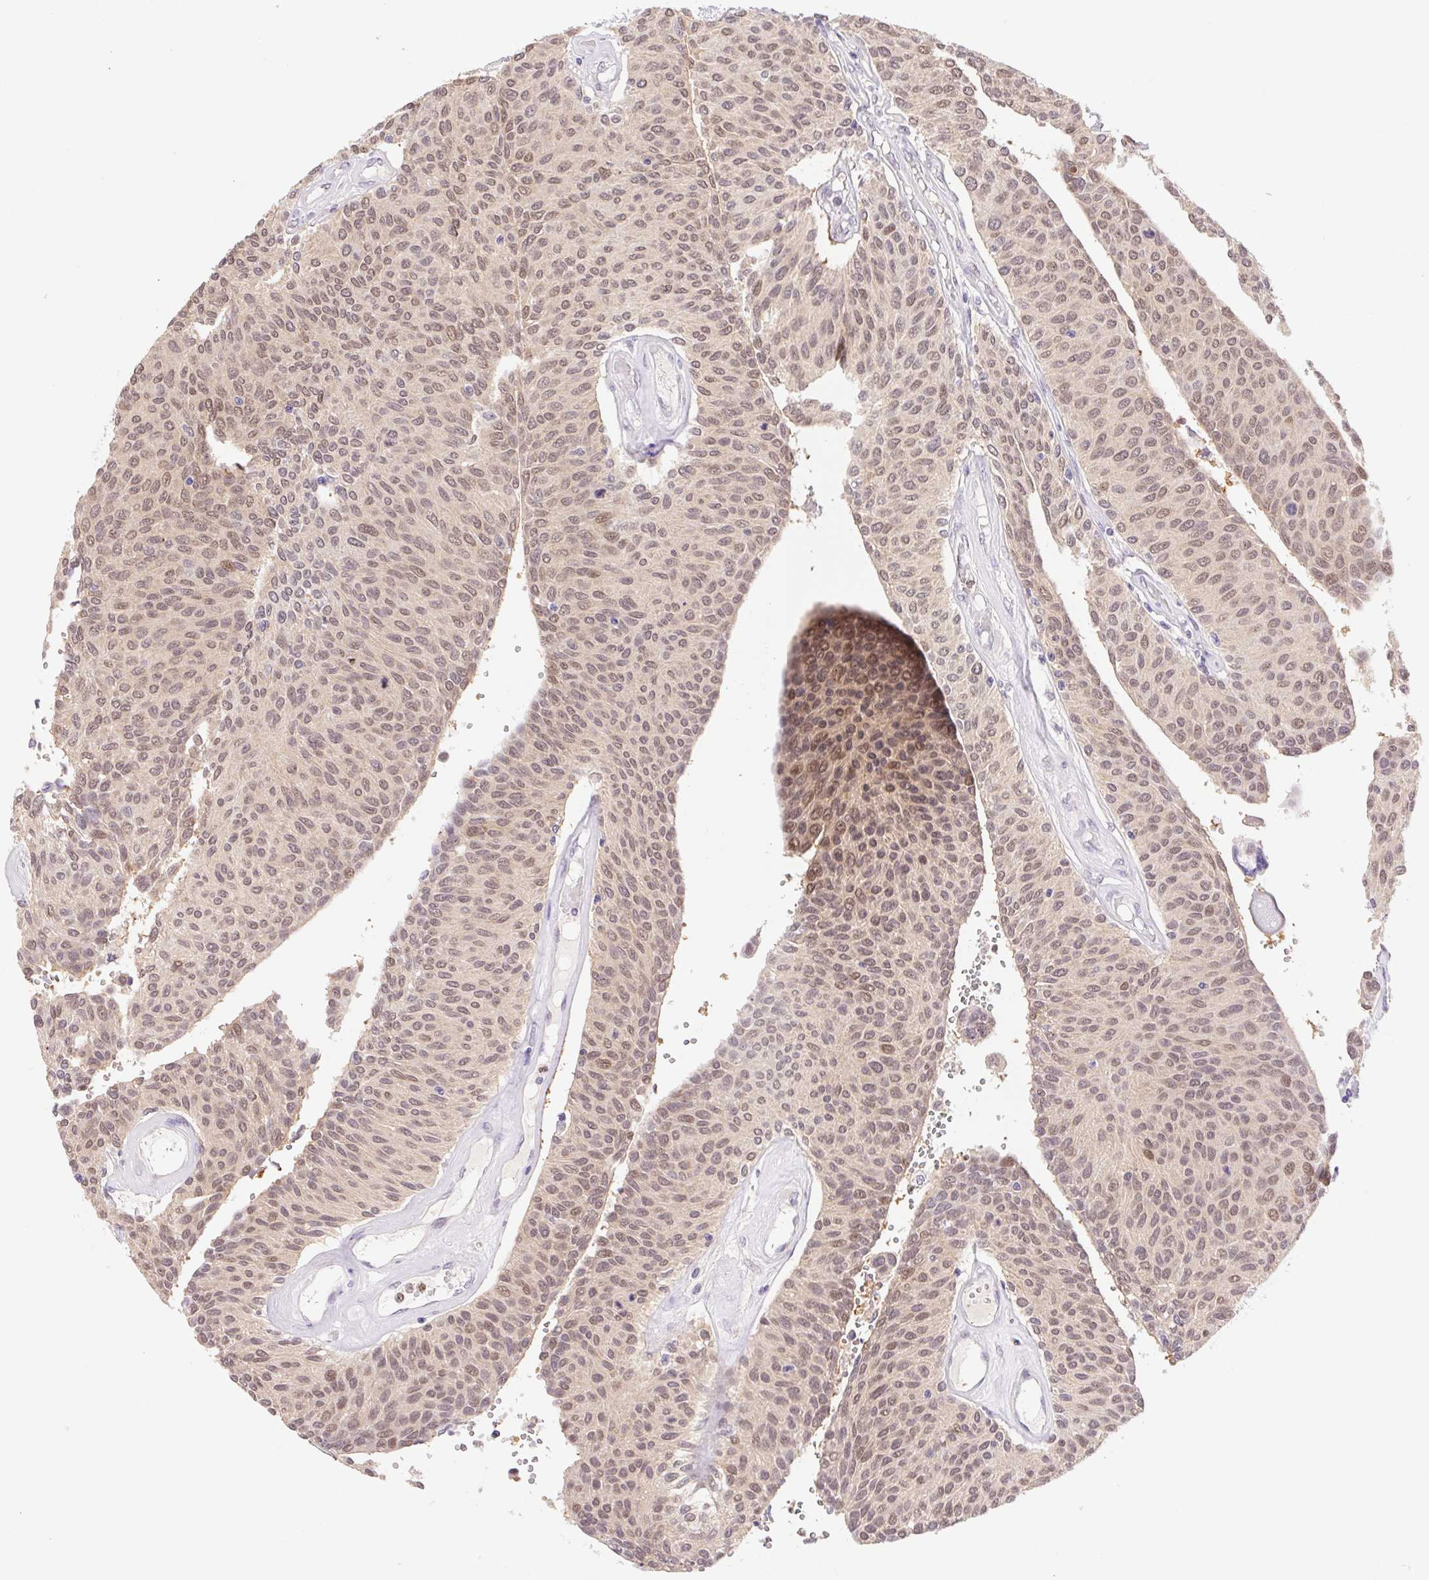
{"staining": {"intensity": "moderate", "quantity": ">75%", "location": "nuclear"}, "tissue": "urothelial cancer", "cell_type": "Tumor cells", "image_type": "cancer", "snomed": [{"axis": "morphology", "description": "Urothelial carcinoma, NOS"}, {"axis": "topography", "description": "Urinary bladder"}], "caption": "Tumor cells demonstrate medium levels of moderate nuclear positivity in approximately >75% of cells in human transitional cell carcinoma.", "gene": "L3MBTL4", "patient": {"sex": "male", "age": 55}}